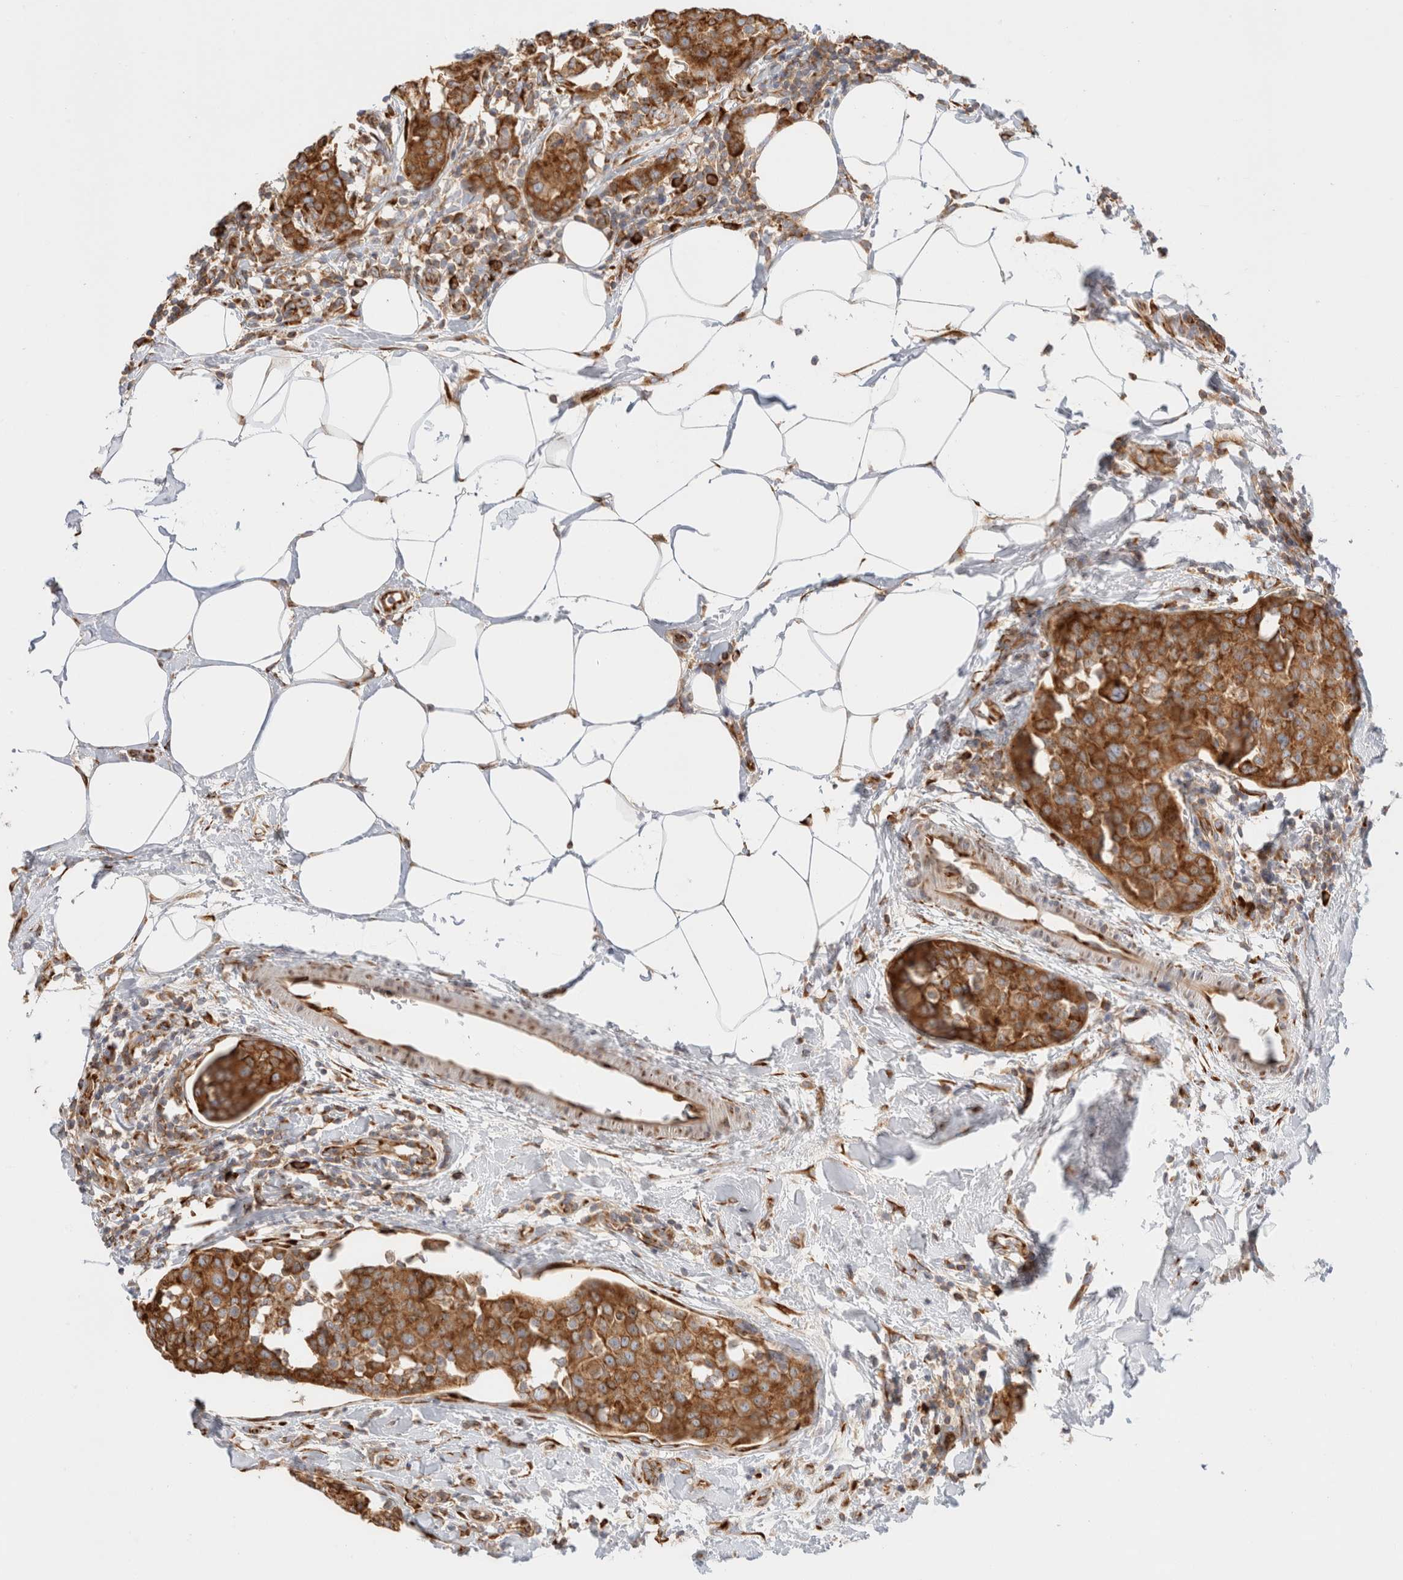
{"staining": {"intensity": "moderate", "quantity": ">75%", "location": "cytoplasmic/membranous"}, "tissue": "breast cancer", "cell_type": "Tumor cells", "image_type": "cancer", "snomed": [{"axis": "morphology", "description": "Normal tissue, NOS"}, {"axis": "morphology", "description": "Duct carcinoma"}, {"axis": "topography", "description": "Breast"}], "caption": "IHC staining of infiltrating ductal carcinoma (breast), which exhibits medium levels of moderate cytoplasmic/membranous expression in approximately >75% of tumor cells indicating moderate cytoplasmic/membranous protein positivity. The staining was performed using DAB (brown) for protein detection and nuclei were counterstained in hematoxylin (blue).", "gene": "ZC2HC1A", "patient": {"sex": "female", "age": 37}}